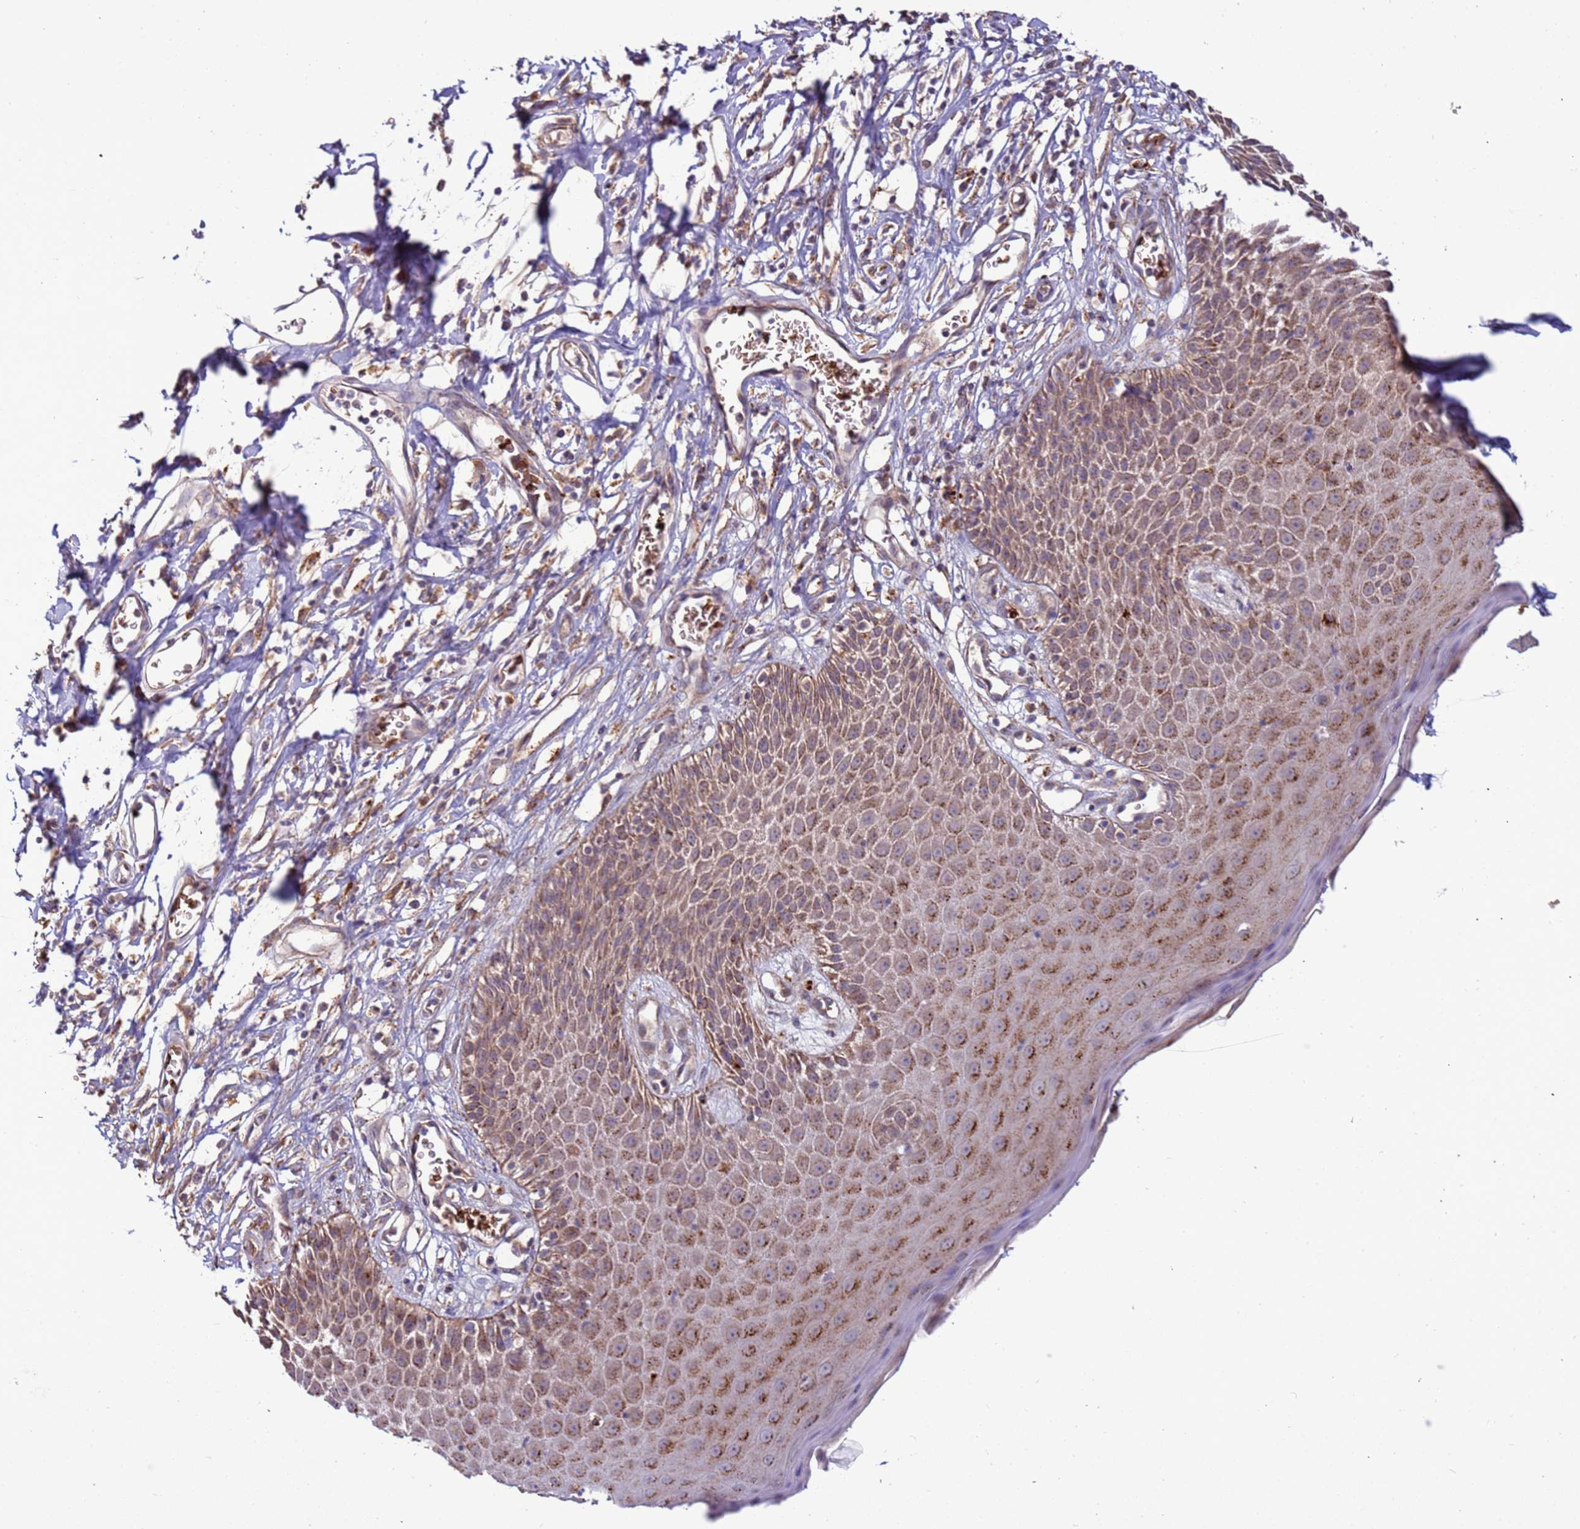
{"staining": {"intensity": "moderate", "quantity": ">75%", "location": "cytoplasmic/membranous"}, "tissue": "skin", "cell_type": "Epidermal cells", "image_type": "normal", "snomed": [{"axis": "morphology", "description": "Normal tissue, NOS"}, {"axis": "topography", "description": "Vulva"}], "caption": "Epidermal cells exhibit moderate cytoplasmic/membranous staining in approximately >75% of cells in unremarkable skin. (DAB IHC, brown staining for protein, blue staining for nuclei).", "gene": "VPS36", "patient": {"sex": "female", "age": 68}}